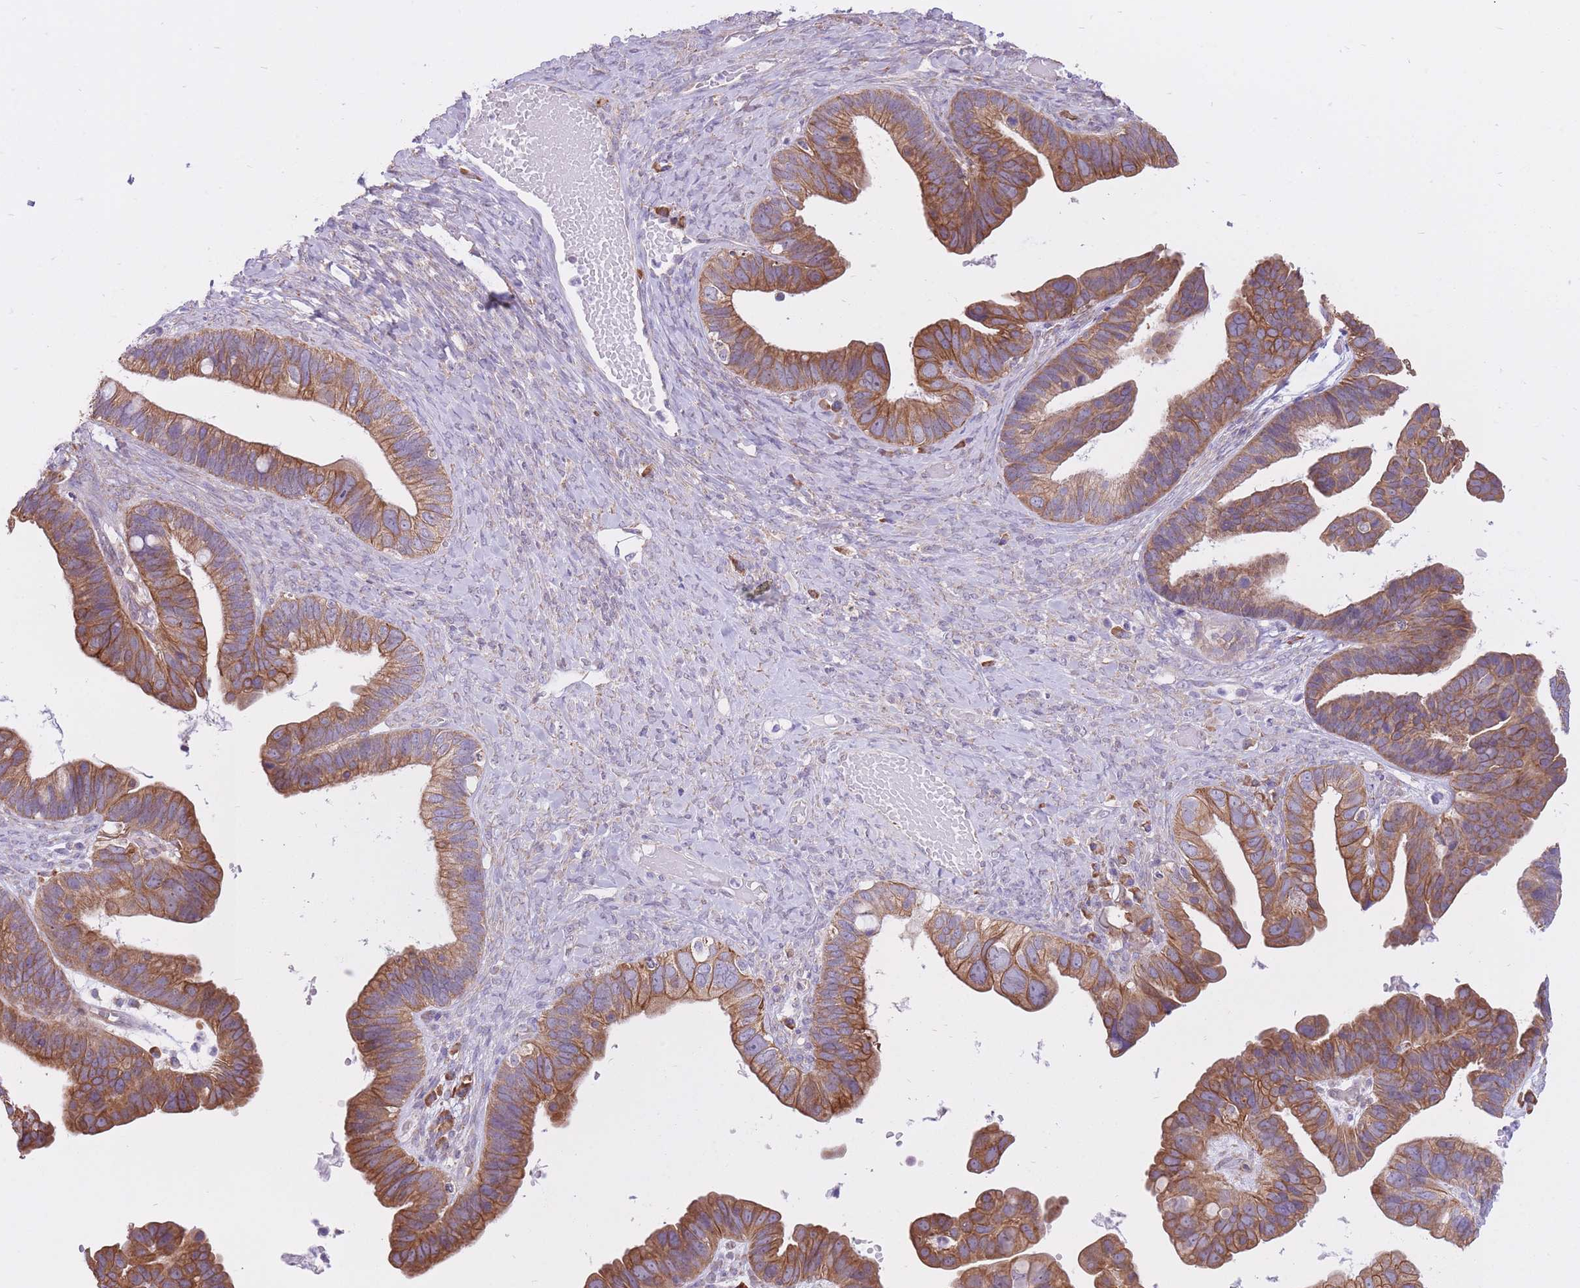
{"staining": {"intensity": "moderate", "quantity": ">75%", "location": "cytoplasmic/membranous"}, "tissue": "ovarian cancer", "cell_type": "Tumor cells", "image_type": "cancer", "snomed": [{"axis": "morphology", "description": "Cystadenocarcinoma, serous, NOS"}, {"axis": "topography", "description": "Ovary"}], "caption": "A brown stain shows moderate cytoplasmic/membranous positivity of a protein in human serous cystadenocarcinoma (ovarian) tumor cells.", "gene": "ZNF501", "patient": {"sex": "female", "age": 56}}